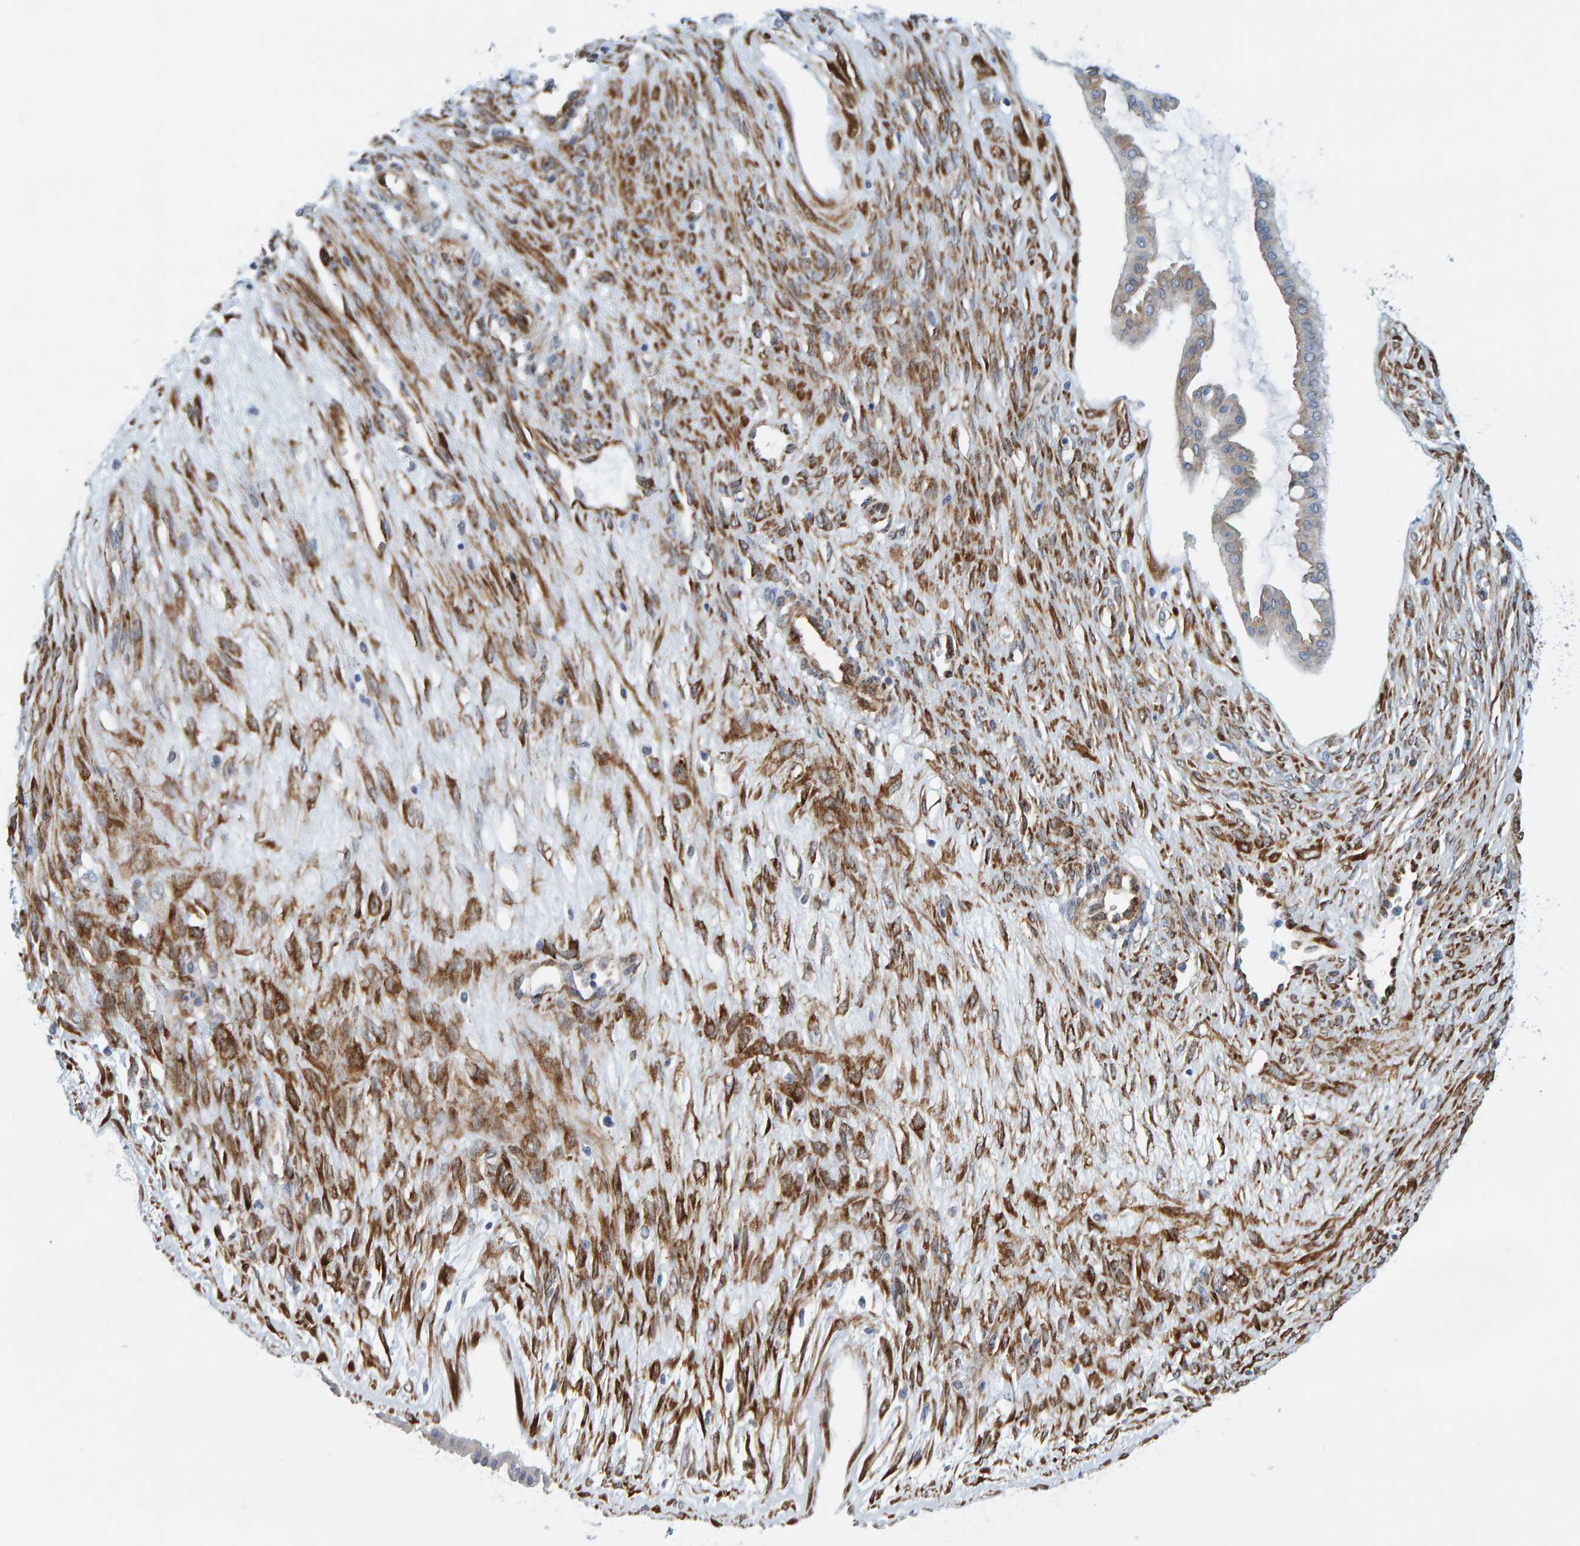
{"staining": {"intensity": "moderate", "quantity": "25%-75%", "location": "cytoplasmic/membranous"}, "tissue": "ovarian cancer", "cell_type": "Tumor cells", "image_type": "cancer", "snomed": [{"axis": "morphology", "description": "Cystadenocarcinoma, mucinous, NOS"}, {"axis": "topography", "description": "Ovary"}], "caption": "Brown immunohistochemical staining in mucinous cystadenocarcinoma (ovarian) demonstrates moderate cytoplasmic/membranous expression in approximately 25%-75% of tumor cells.", "gene": "MMP16", "patient": {"sex": "female", "age": 73}}